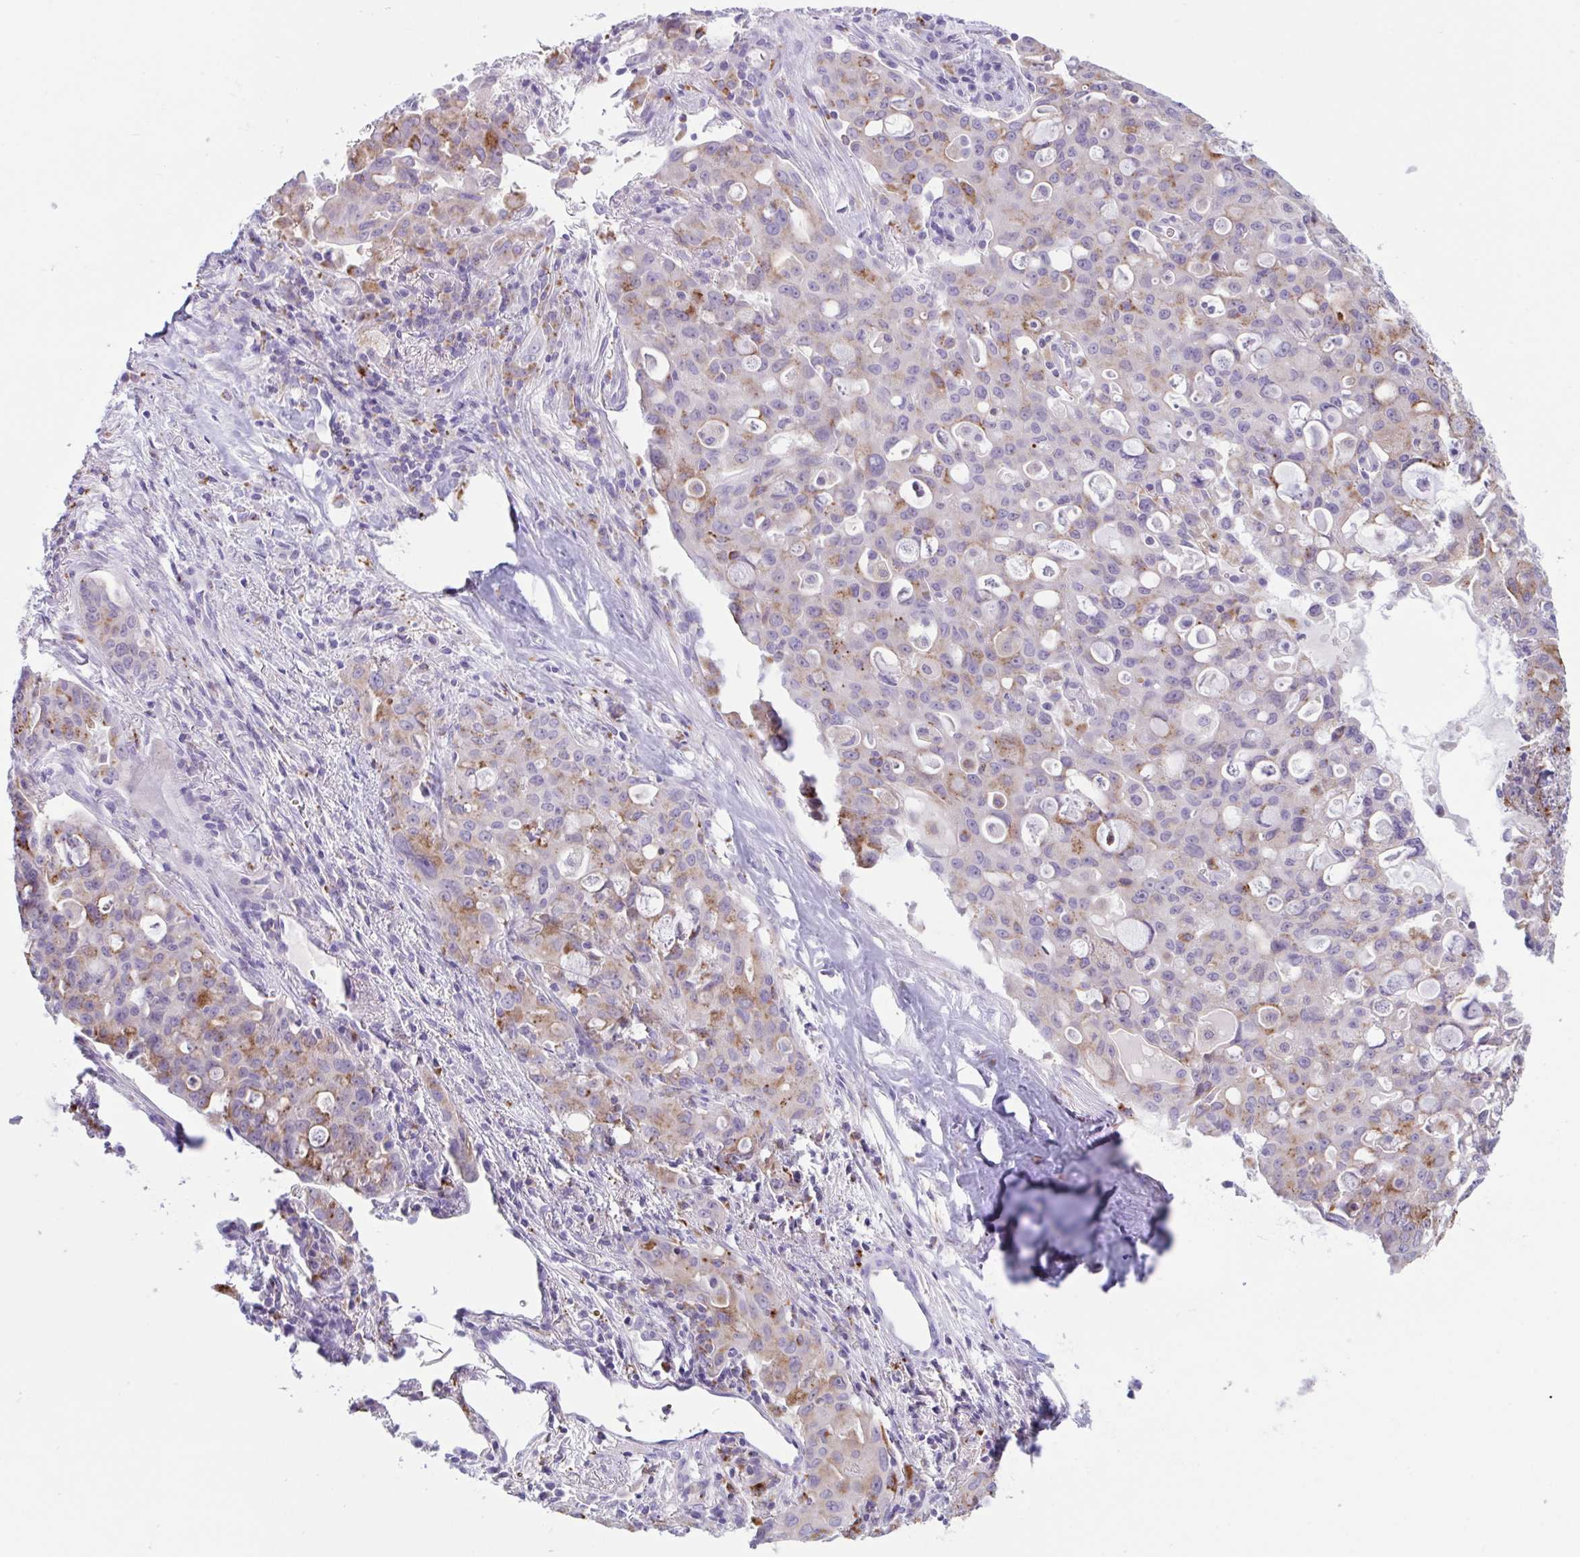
{"staining": {"intensity": "moderate", "quantity": "25%-75%", "location": "cytoplasmic/membranous"}, "tissue": "lung cancer", "cell_type": "Tumor cells", "image_type": "cancer", "snomed": [{"axis": "morphology", "description": "Adenocarcinoma, NOS"}, {"axis": "topography", "description": "Lung"}], "caption": "Immunohistochemistry (IHC) photomicrograph of neoplastic tissue: lung cancer stained using immunohistochemistry (IHC) demonstrates medium levels of moderate protein expression localized specifically in the cytoplasmic/membranous of tumor cells, appearing as a cytoplasmic/membranous brown color.", "gene": "XCL1", "patient": {"sex": "female", "age": 44}}